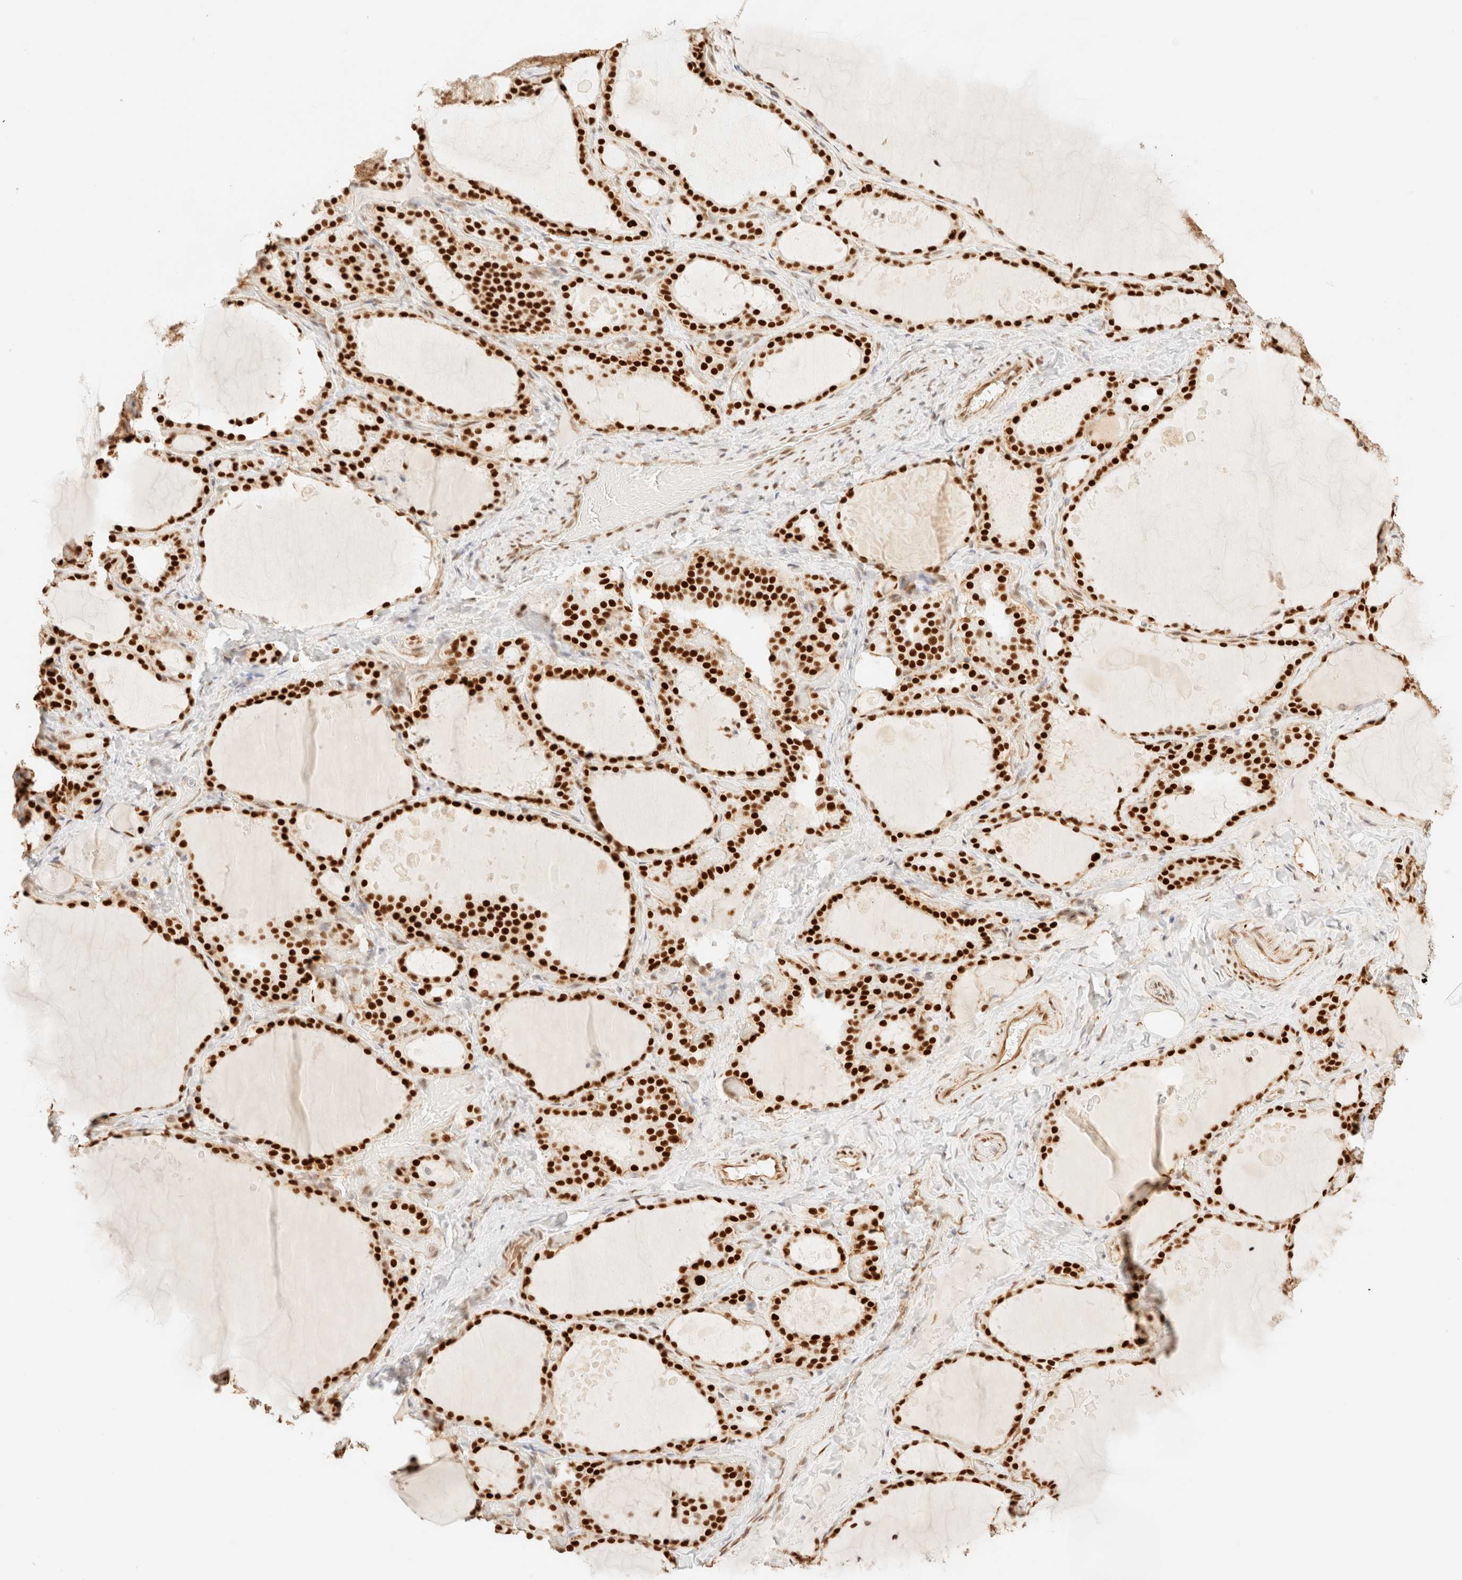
{"staining": {"intensity": "strong", "quantity": ">75%", "location": "nuclear"}, "tissue": "thyroid gland", "cell_type": "Glandular cells", "image_type": "normal", "snomed": [{"axis": "morphology", "description": "Normal tissue, NOS"}, {"axis": "topography", "description": "Thyroid gland"}], "caption": "This micrograph shows immunohistochemistry staining of benign thyroid gland, with high strong nuclear staining in approximately >75% of glandular cells.", "gene": "ZSCAN18", "patient": {"sex": "female", "age": 44}}